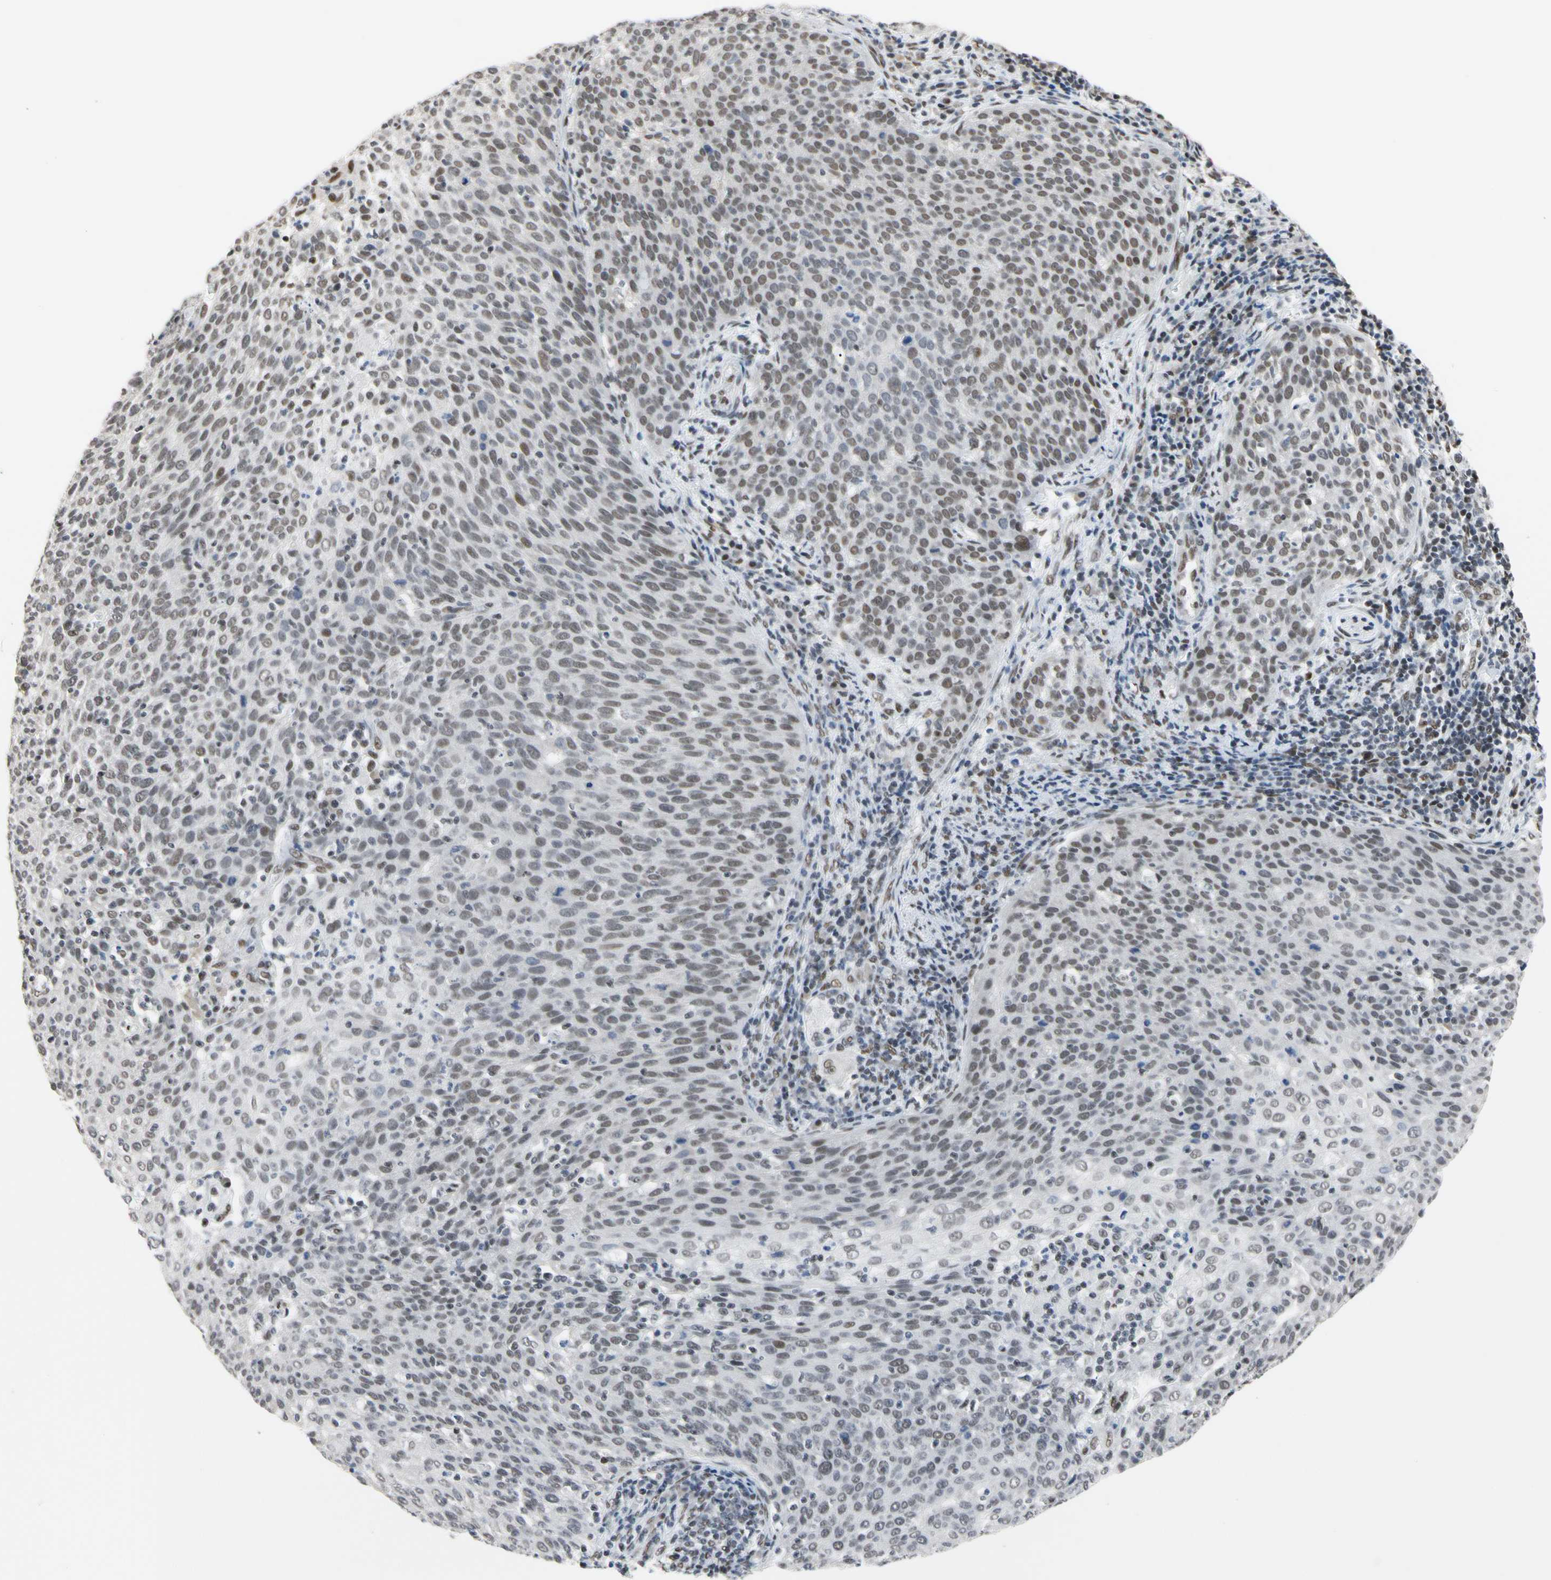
{"staining": {"intensity": "weak", "quantity": ">75%", "location": "nuclear"}, "tissue": "cervical cancer", "cell_type": "Tumor cells", "image_type": "cancer", "snomed": [{"axis": "morphology", "description": "Squamous cell carcinoma, NOS"}, {"axis": "topography", "description": "Cervix"}], "caption": "Immunohistochemistry micrograph of cervical cancer (squamous cell carcinoma) stained for a protein (brown), which displays low levels of weak nuclear positivity in approximately >75% of tumor cells.", "gene": "FAM98B", "patient": {"sex": "female", "age": 38}}